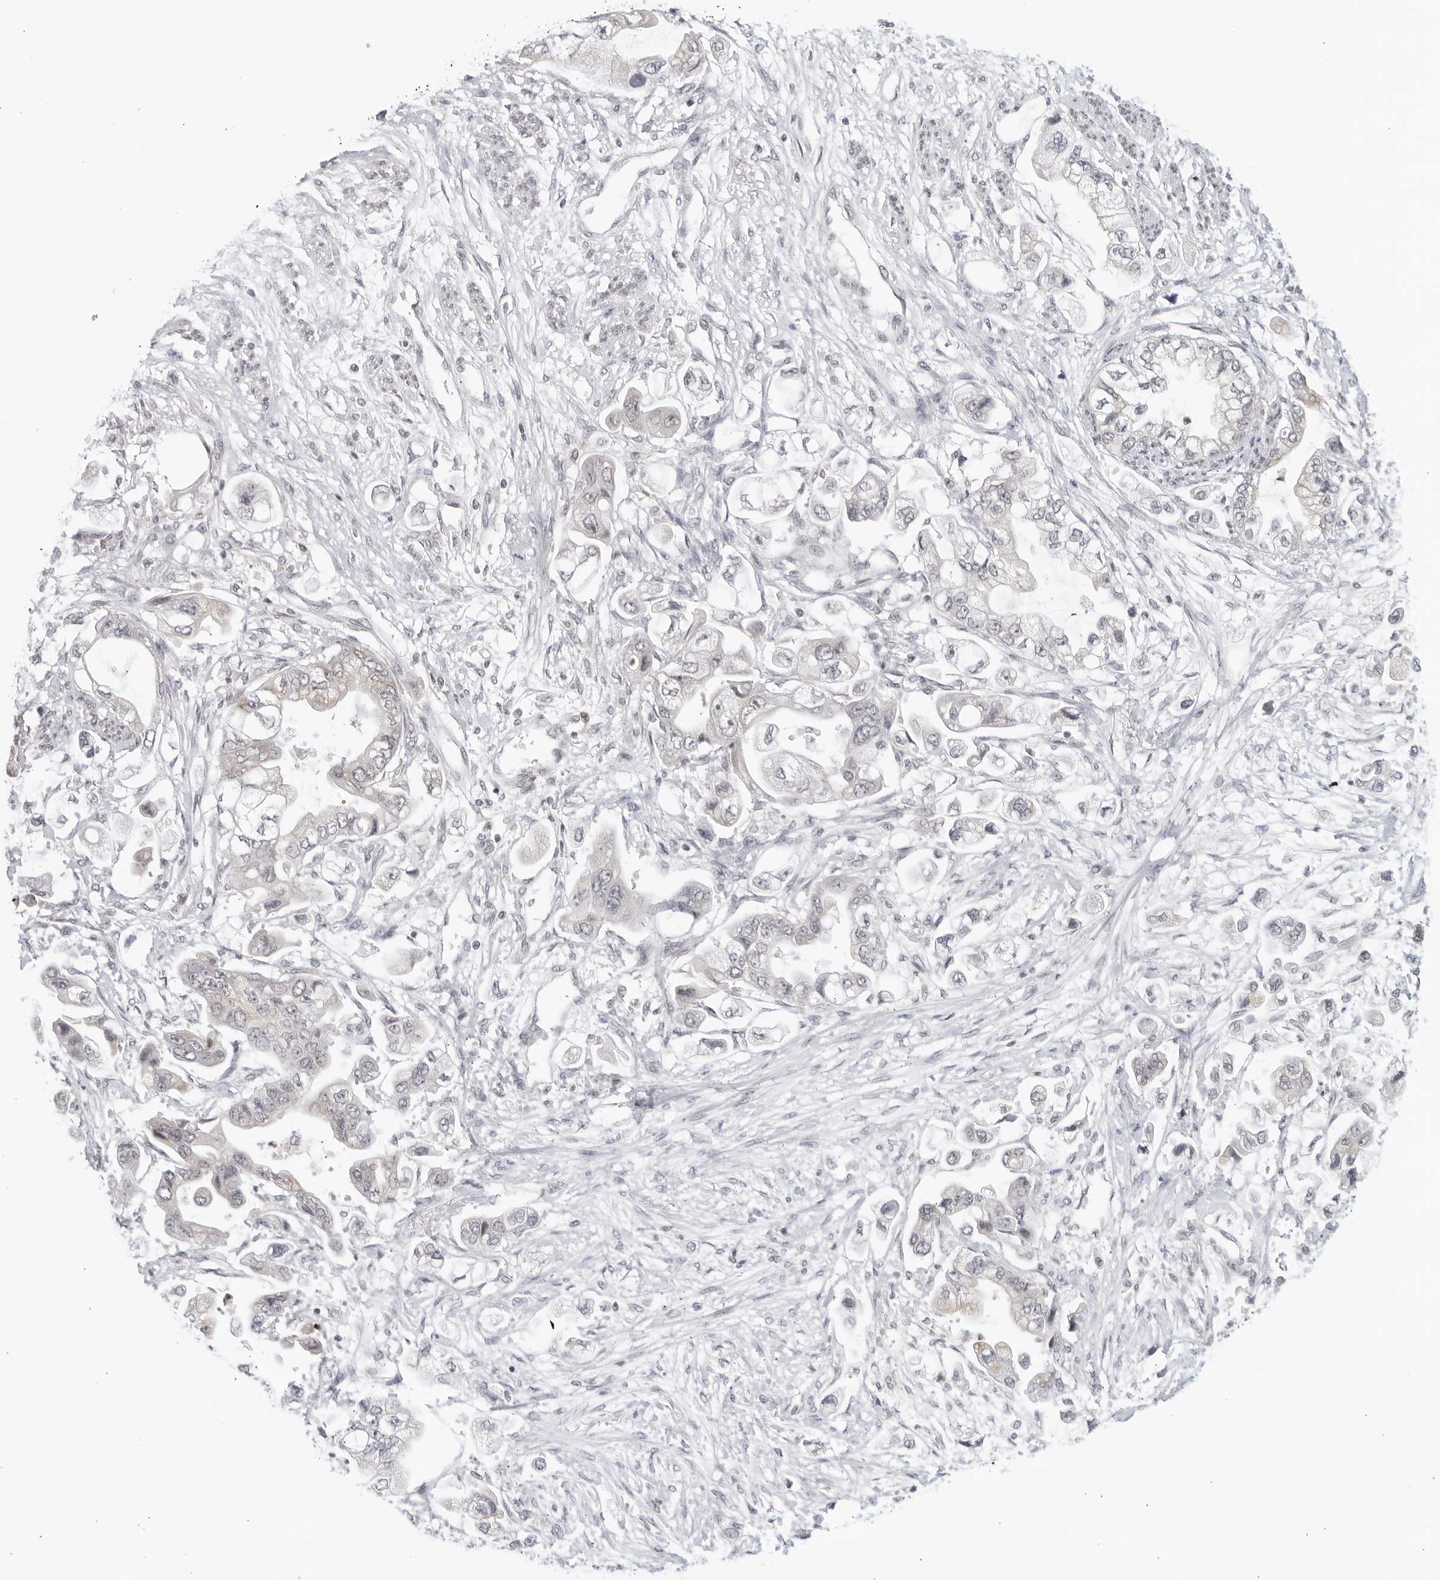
{"staining": {"intensity": "negative", "quantity": "none", "location": "none"}, "tissue": "stomach cancer", "cell_type": "Tumor cells", "image_type": "cancer", "snomed": [{"axis": "morphology", "description": "Adenocarcinoma, NOS"}, {"axis": "topography", "description": "Stomach"}], "caption": "High magnification brightfield microscopy of stomach cancer (adenocarcinoma) stained with DAB (3,3'-diaminobenzidine) (brown) and counterstained with hematoxylin (blue): tumor cells show no significant staining.", "gene": "RAB11FIP3", "patient": {"sex": "male", "age": 62}}